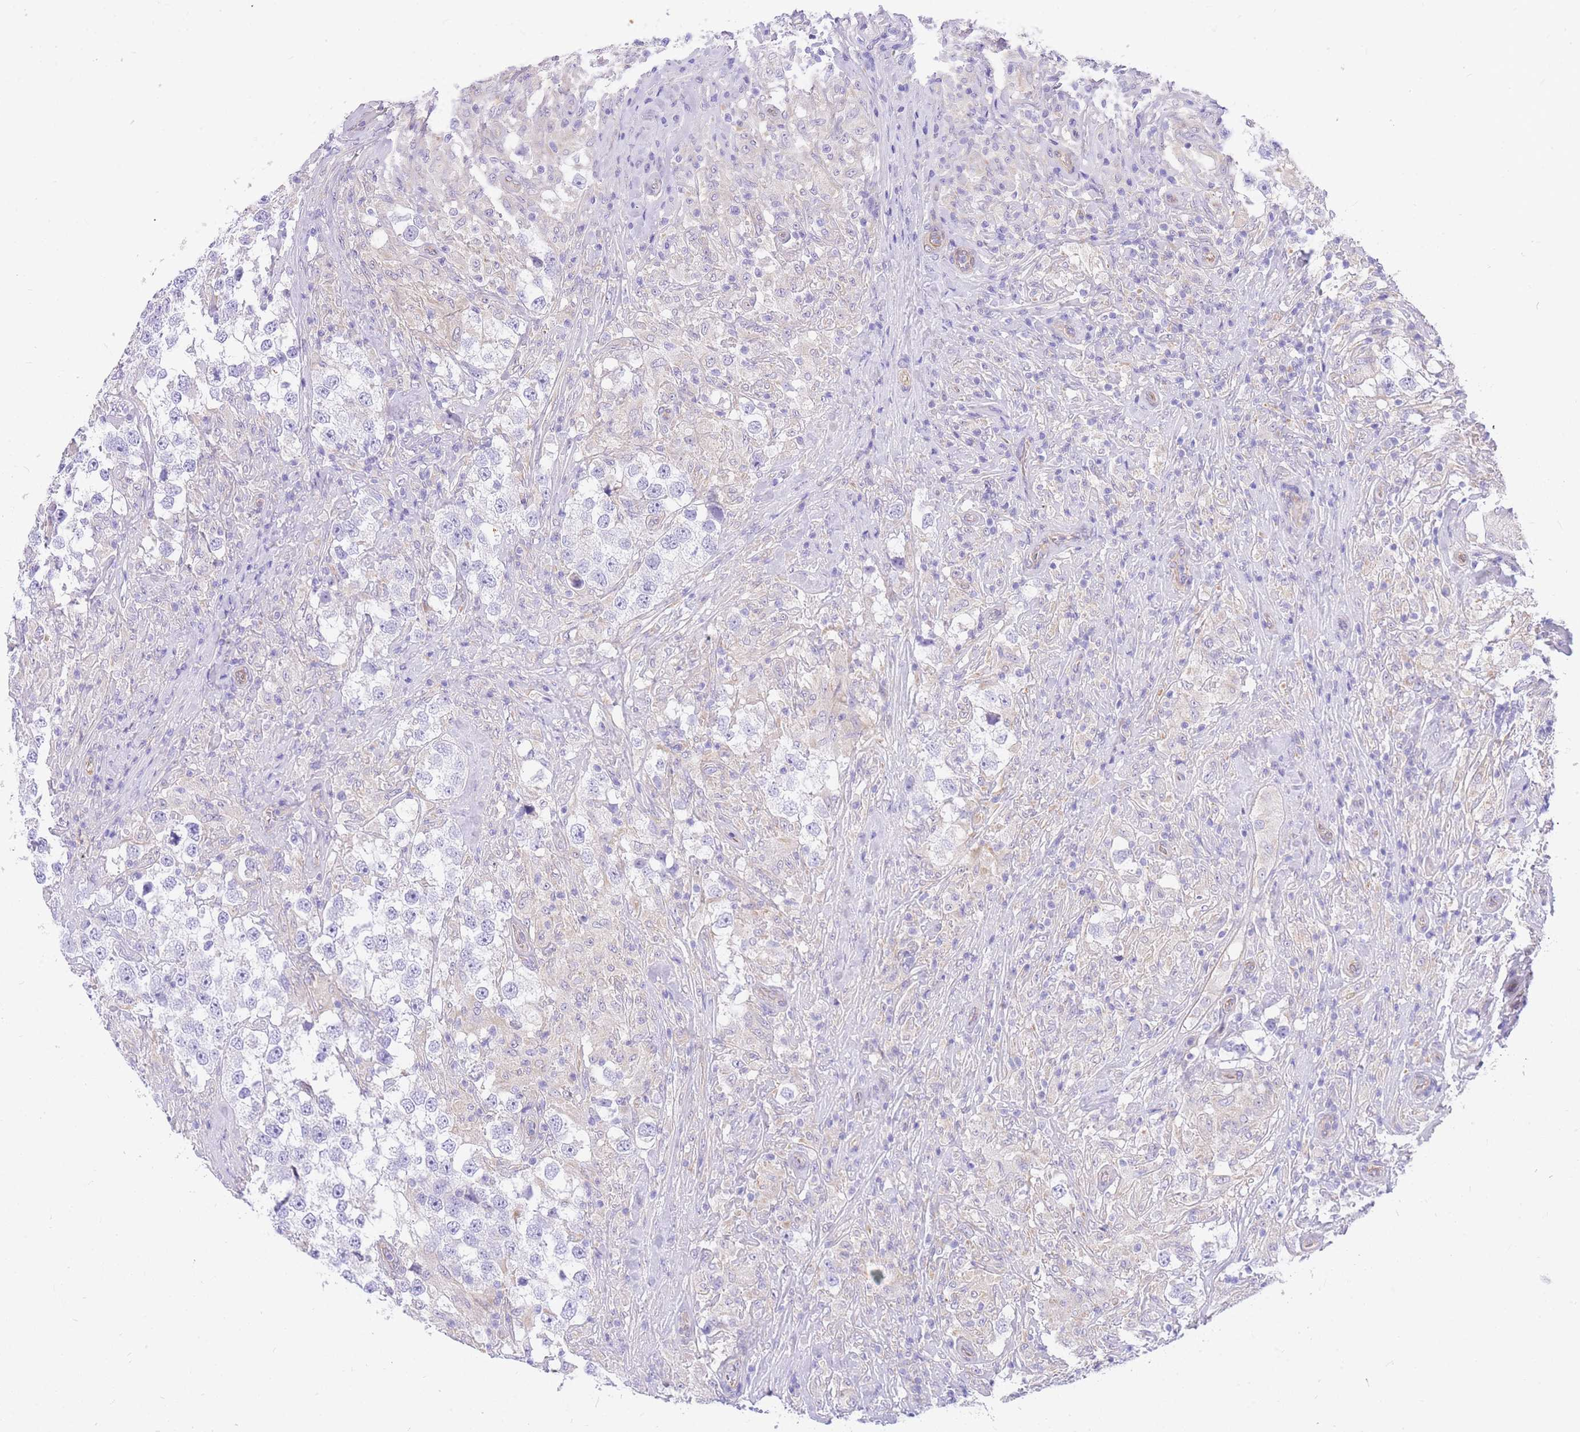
{"staining": {"intensity": "negative", "quantity": "none", "location": "none"}, "tissue": "testis cancer", "cell_type": "Tumor cells", "image_type": "cancer", "snomed": [{"axis": "morphology", "description": "Seminoma, NOS"}, {"axis": "topography", "description": "Testis"}], "caption": "Micrograph shows no significant protein expression in tumor cells of testis seminoma.", "gene": "SRSF12", "patient": {"sex": "male", "age": 46}}